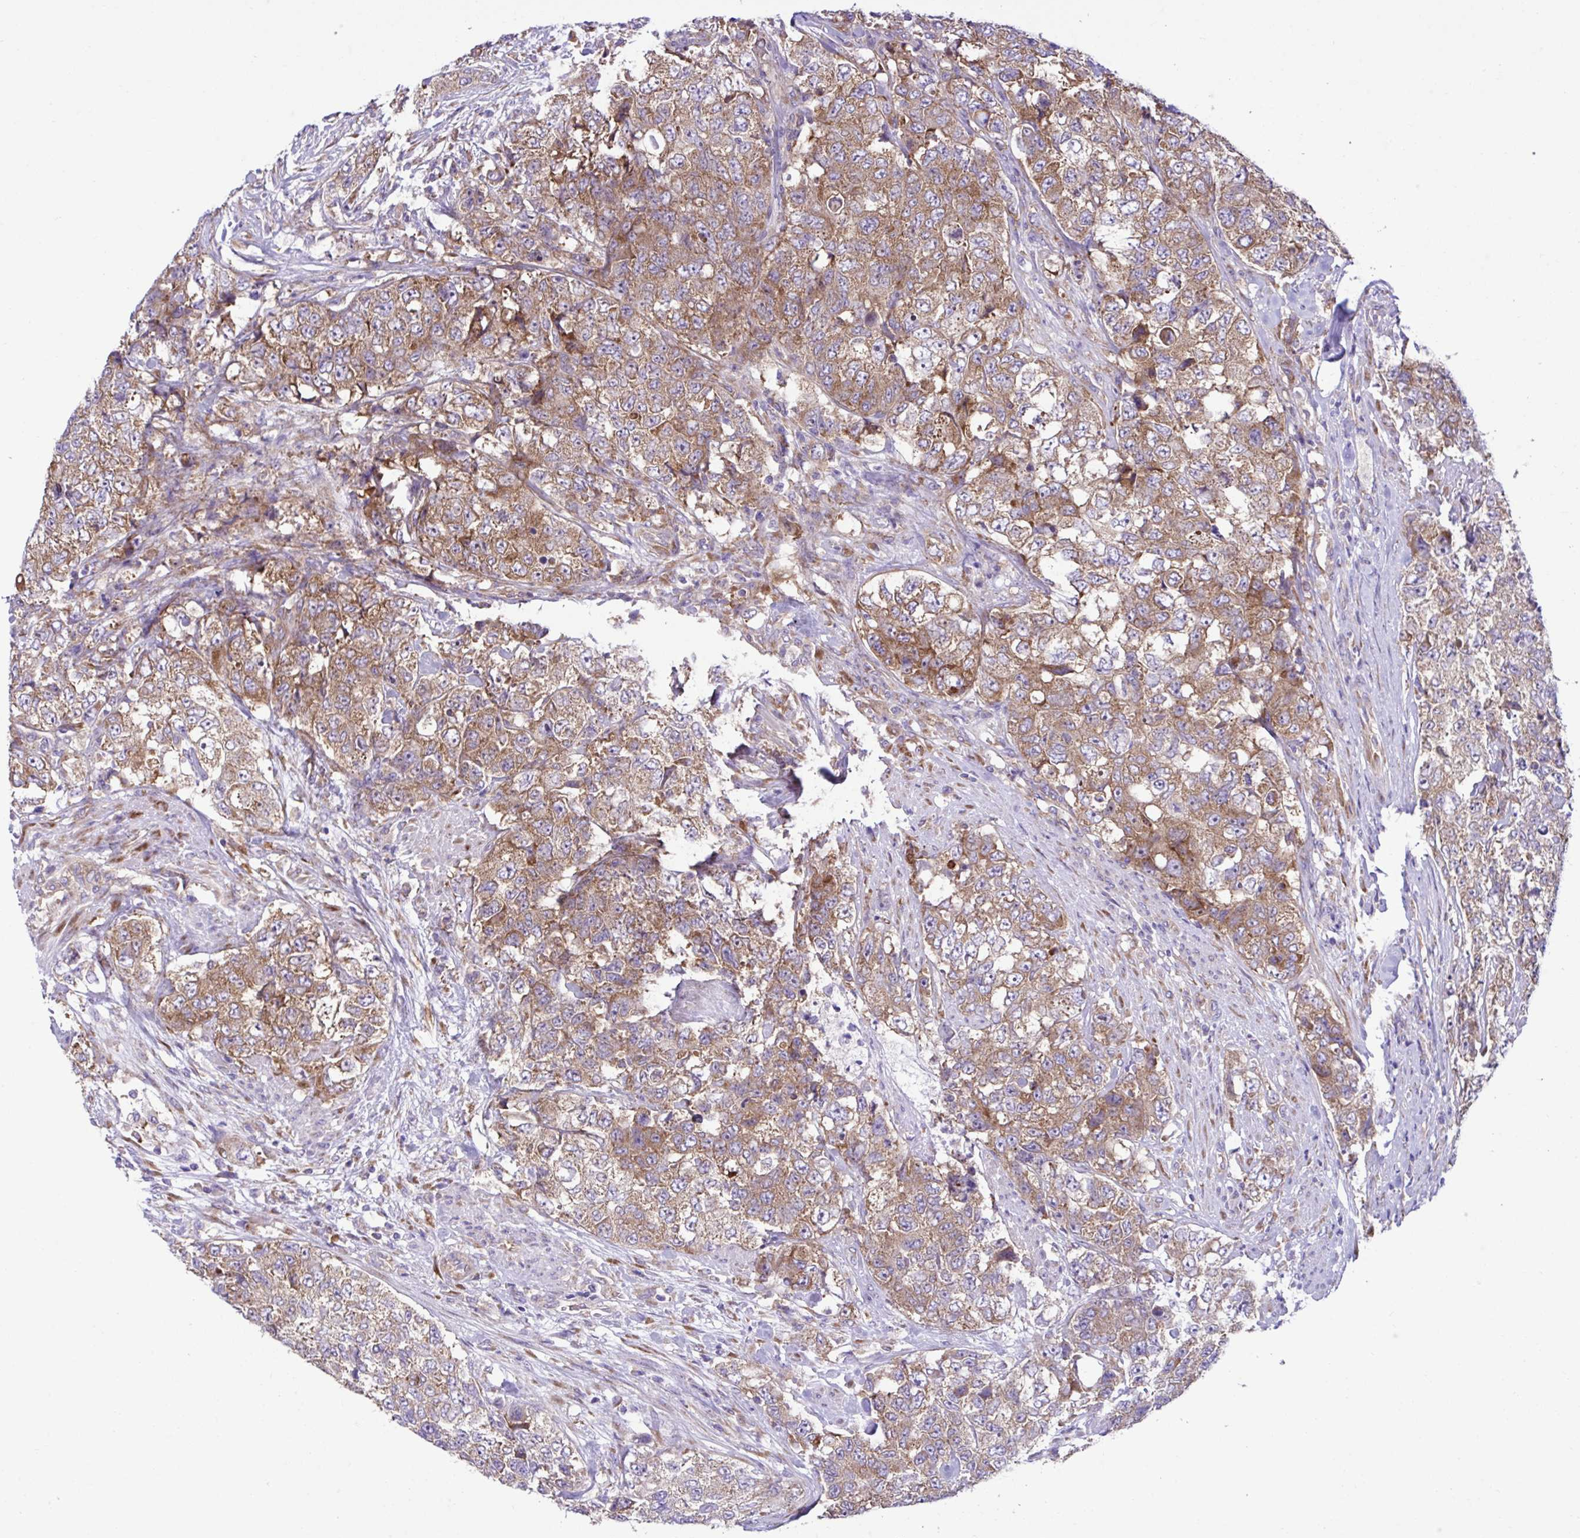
{"staining": {"intensity": "moderate", "quantity": ">75%", "location": "cytoplasmic/membranous"}, "tissue": "urothelial cancer", "cell_type": "Tumor cells", "image_type": "cancer", "snomed": [{"axis": "morphology", "description": "Urothelial carcinoma, High grade"}, {"axis": "topography", "description": "Urinary bladder"}], "caption": "Urothelial carcinoma (high-grade) was stained to show a protein in brown. There is medium levels of moderate cytoplasmic/membranous positivity in about >75% of tumor cells.", "gene": "RPL7", "patient": {"sex": "female", "age": 78}}